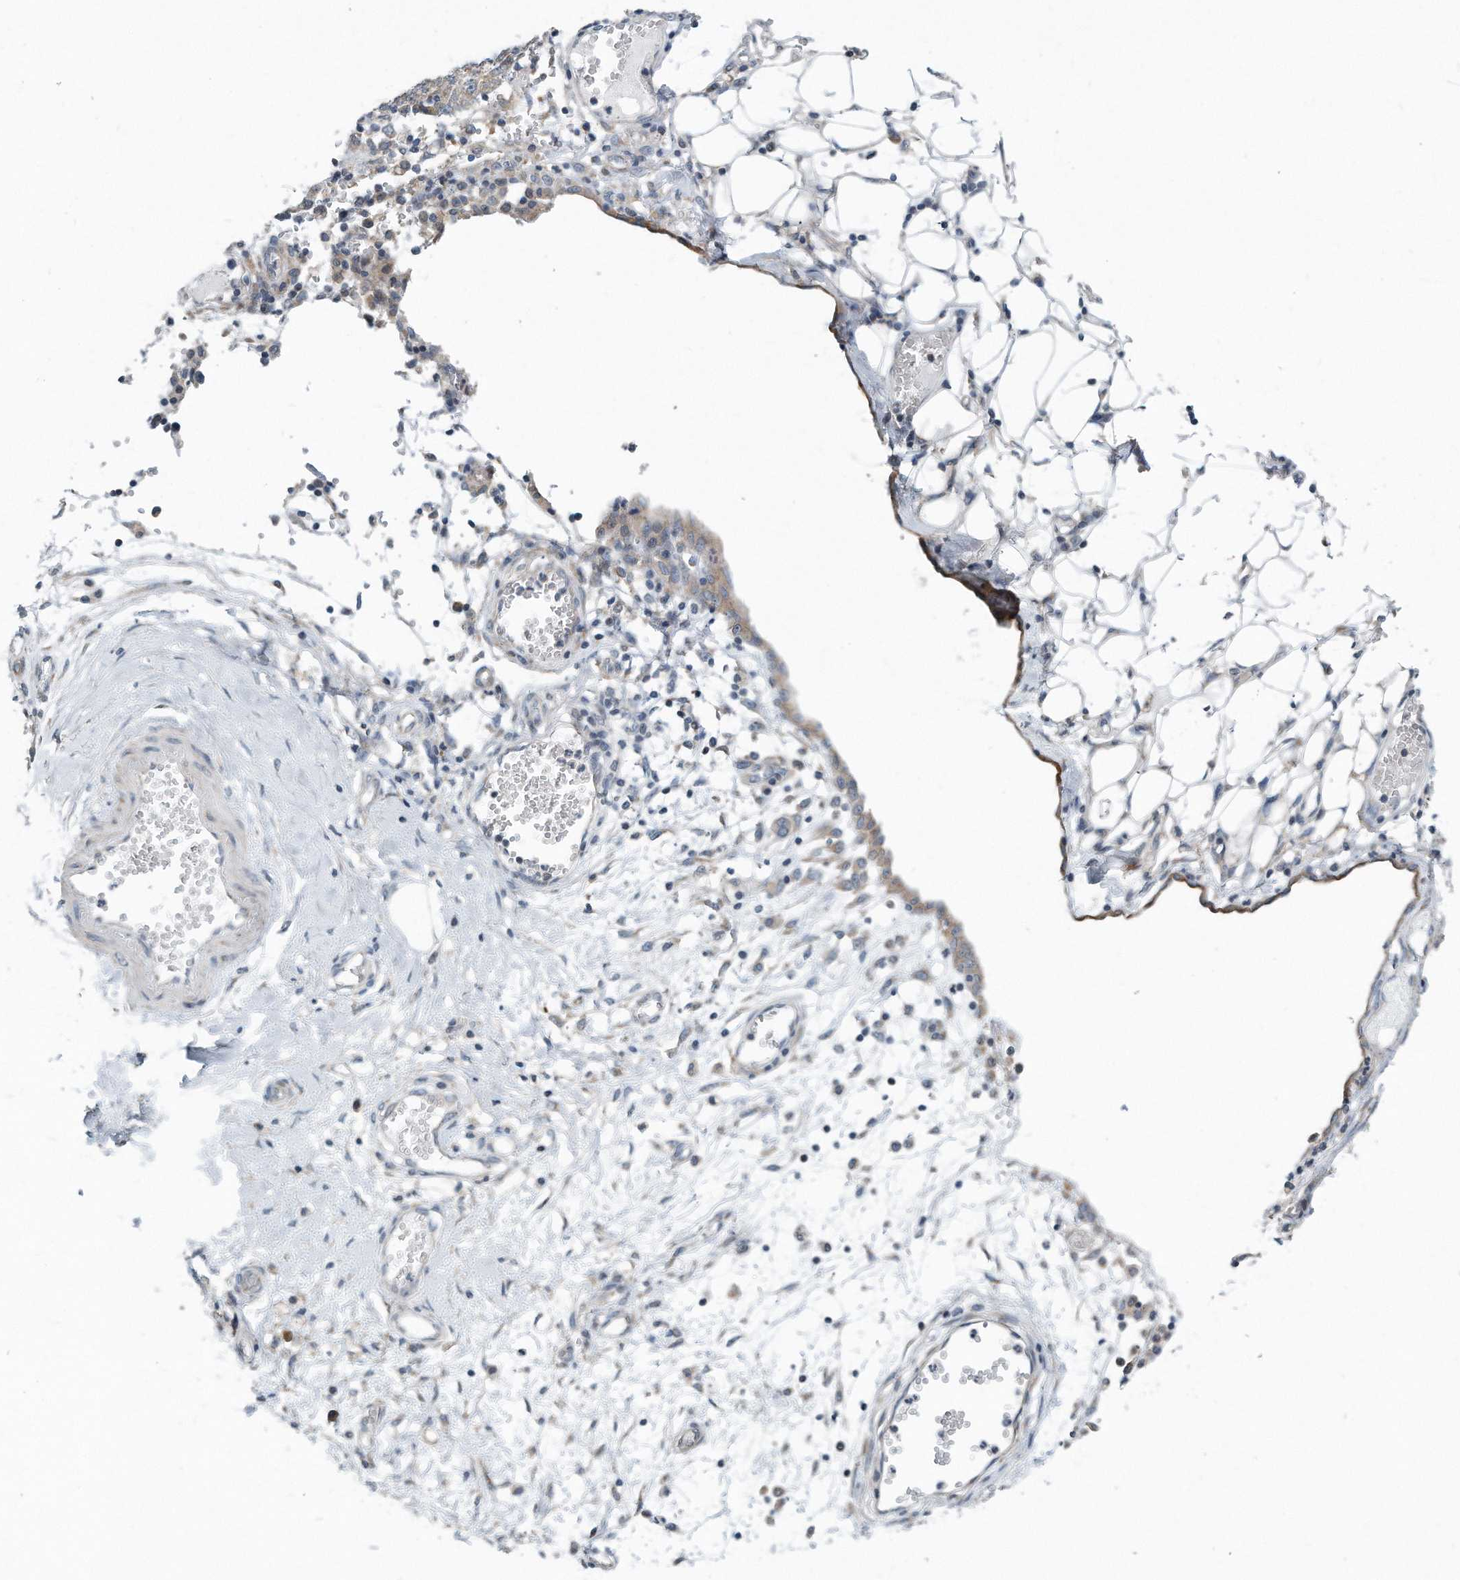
{"staining": {"intensity": "weak", "quantity": ">75%", "location": "cytoplasmic/membranous"}, "tissue": "ovarian cancer", "cell_type": "Tumor cells", "image_type": "cancer", "snomed": [{"axis": "morphology", "description": "Carcinoma, endometroid"}, {"axis": "topography", "description": "Ovary"}], "caption": "Tumor cells exhibit low levels of weak cytoplasmic/membranous expression in approximately >75% of cells in human endometroid carcinoma (ovarian).", "gene": "VLDLR", "patient": {"sex": "female", "age": 42}}